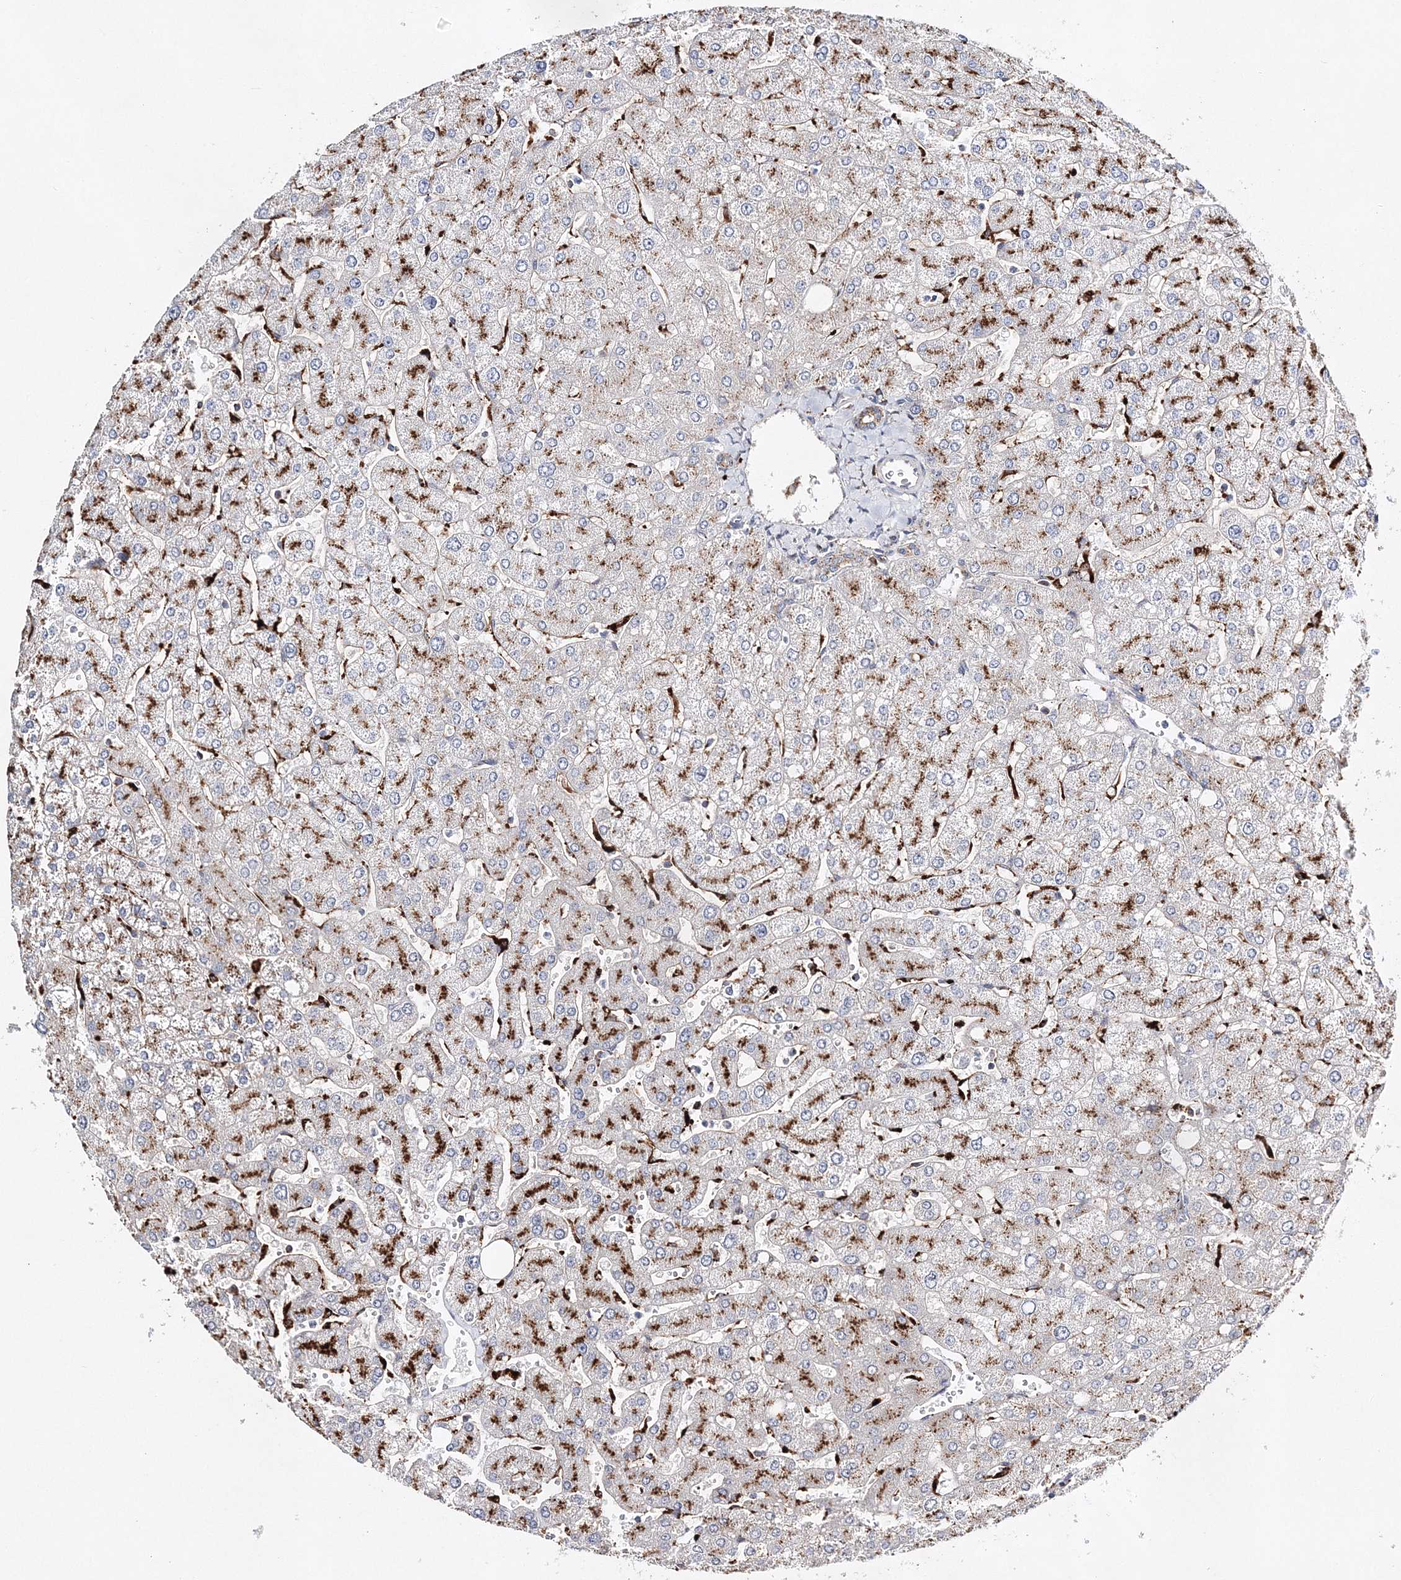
{"staining": {"intensity": "moderate", "quantity": ">75%", "location": "cytoplasmic/membranous"}, "tissue": "liver", "cell_type": "Cholangiocytes", "image_type": "normal", "snomed": [{"axis": "morphology", "description": "Normal tissue, NOS"}, {"axis": "topography", "description": "Liver"}], "caption": "Protein staining of normal liver demonstrates moderate cytoplasmic/membranous positivity in approximately >75% of cholangiocytes. (Brightfield microscopy of DAB IHC at high magnification).", "gene": "C3orf38", "patient": {"sex": "male", "age": 55}}